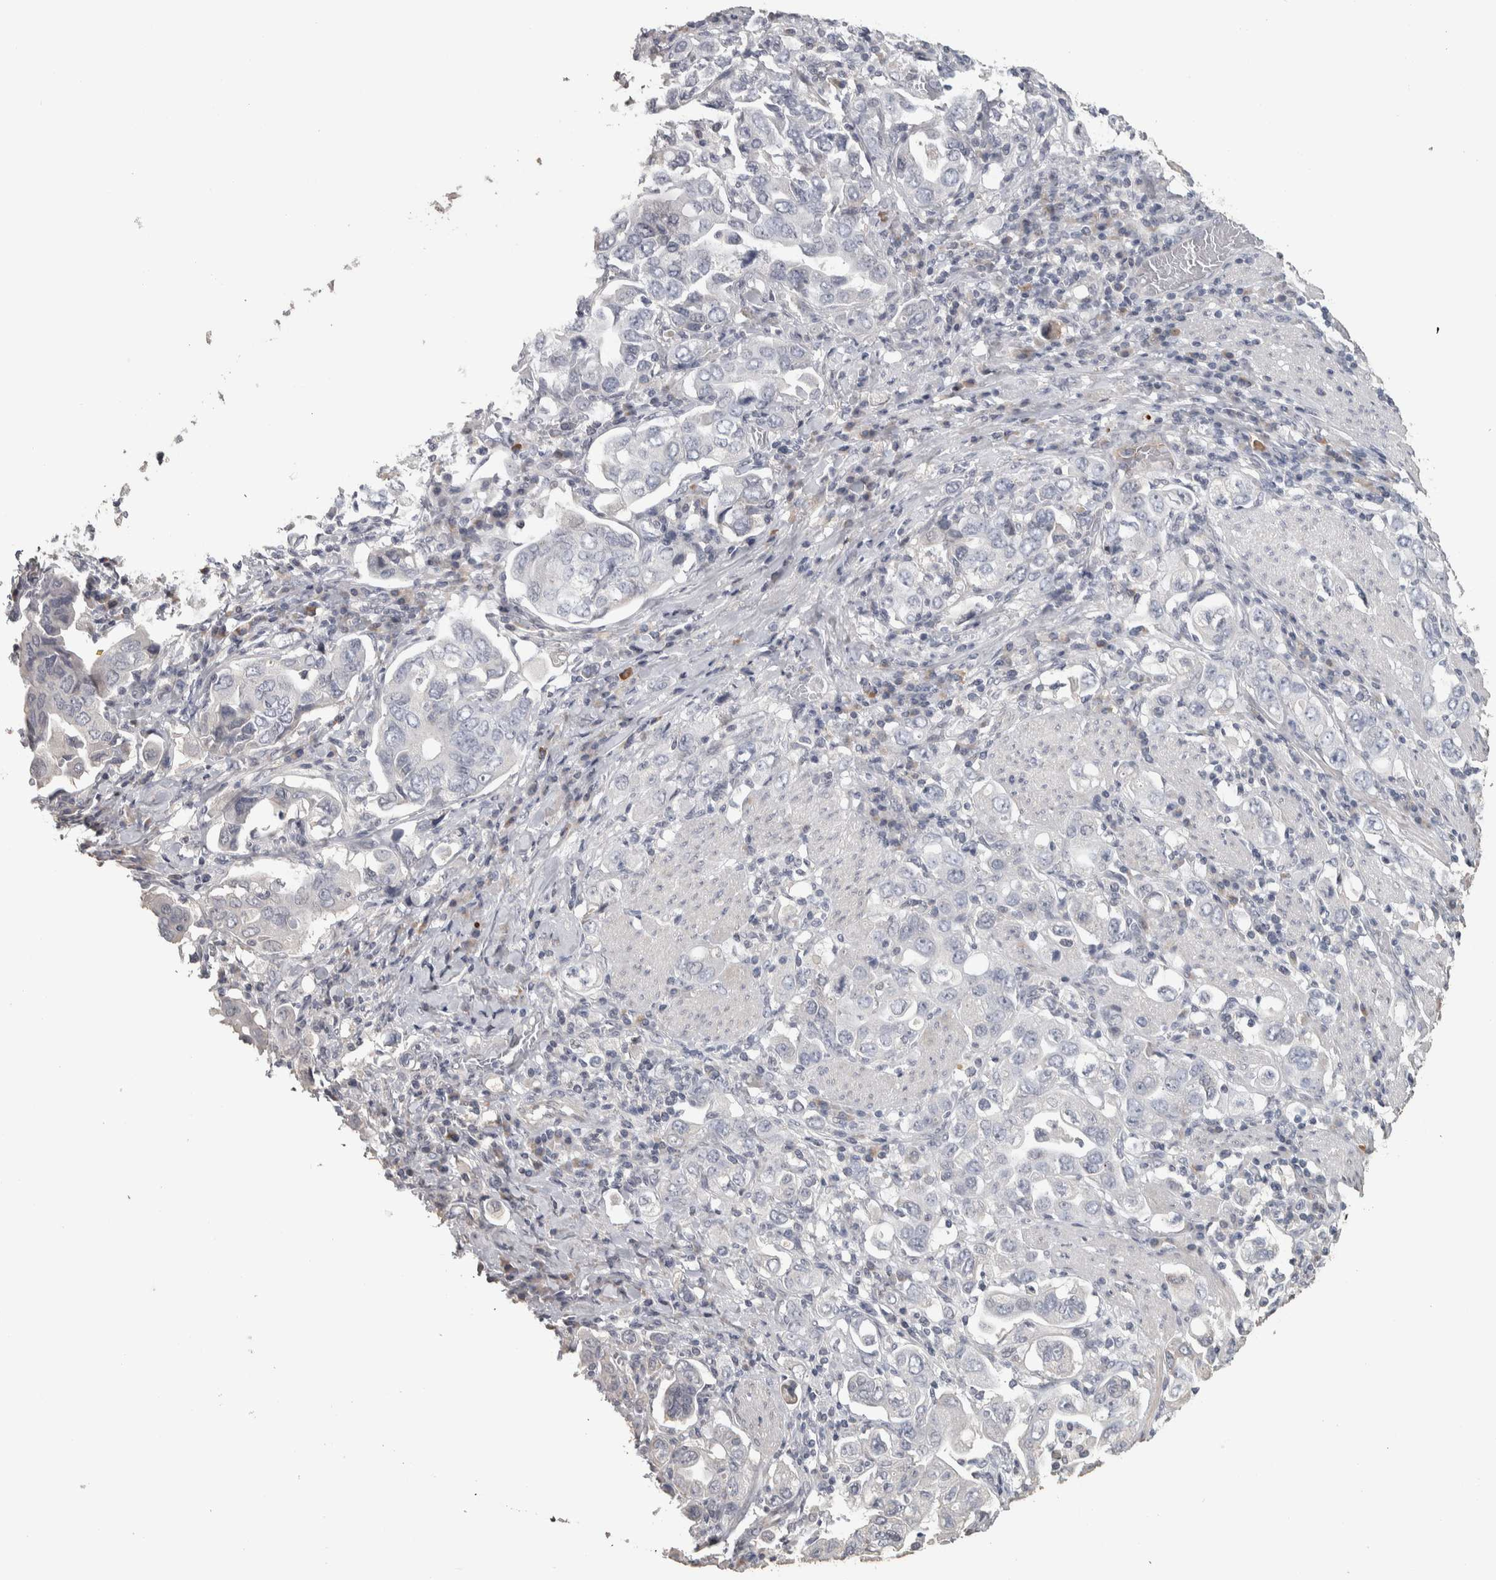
{"staining": {"intensity": "negative", "quantity": "none", "location": "none"}, "tissue": "stomach cancer", "cell_type": "Tumor cells", "image_type": "cancer", "snomed": [{"axis": "morphology", "description": "Adenocarcinoma, NOS"}, {"axis": "topography", "description": "Stomach, upper"}], "caption": "This micrograph is of stomach cancer (adenocarcinoma) stained with immunohistochemistry to label a protein in brown with the nuclei are counter-stained blue. There is no staining in tumor cells. (Immunohistochemistry (ihc), brightfield microscopy, high magnification).", "gene": "NECAB1", "patient": {"sex": "male", "age": 62}}